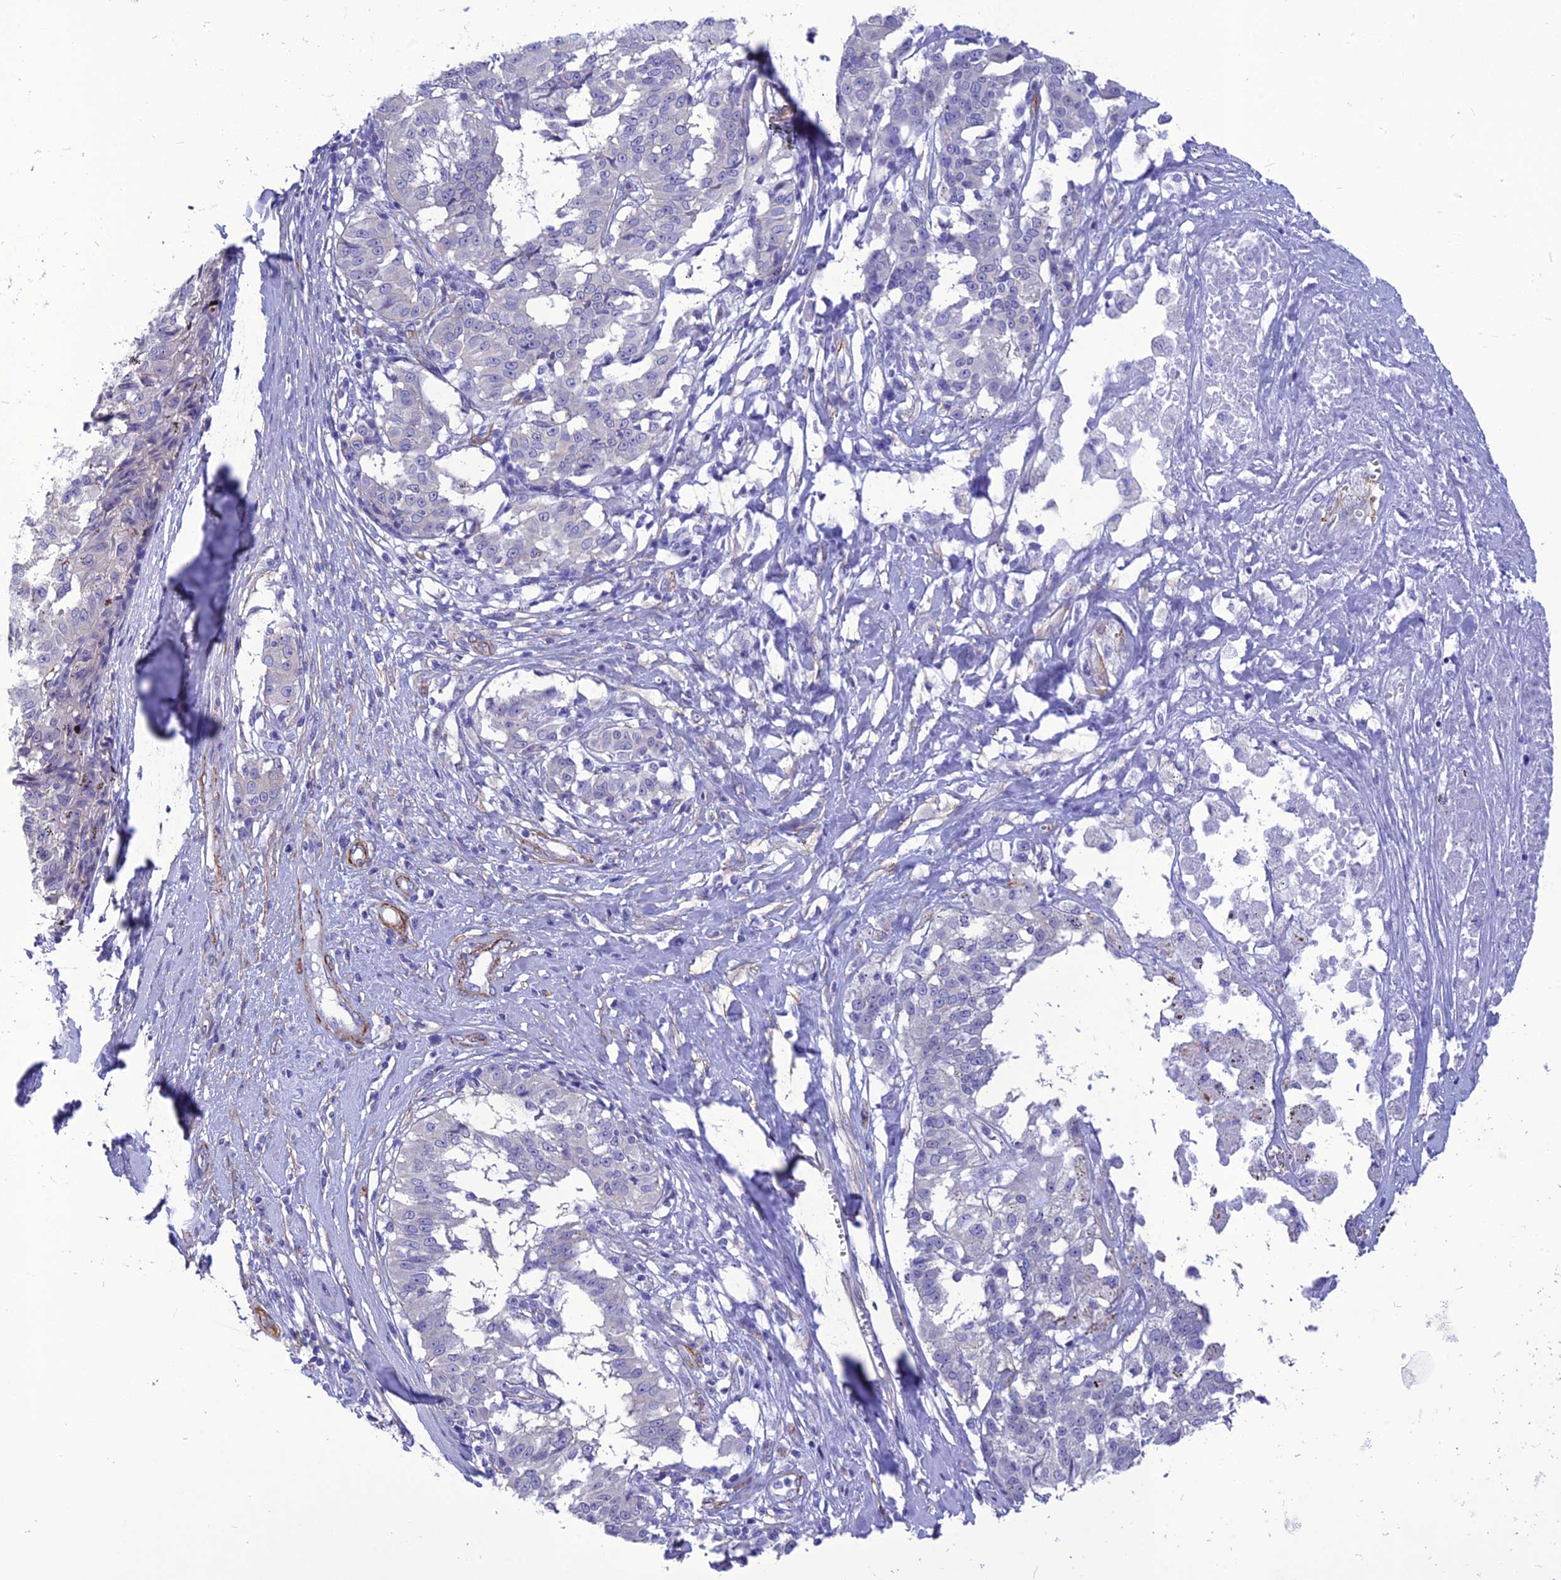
{"staining": {"intensity": "negative", "quantity": "none", "location": "none"}, "tissue": "melanoma", "cell_type": "Tumor cells", "image_type": "cancer", "snomed": [{"axis": "morphology", "description": "Malignant melanoma, NOS"}, {"axis": "topography", "description": "Skin"}], "caption": "High magnification brightfield microscopy of melanoma stained with DAB (3,3'-diaminobenzidine) (brown) and counterstained with hematoxylin (blue): tumor cells show no significant expression.", "gene": "NKD1", "patient": {"sex": "female", "age": 72}}